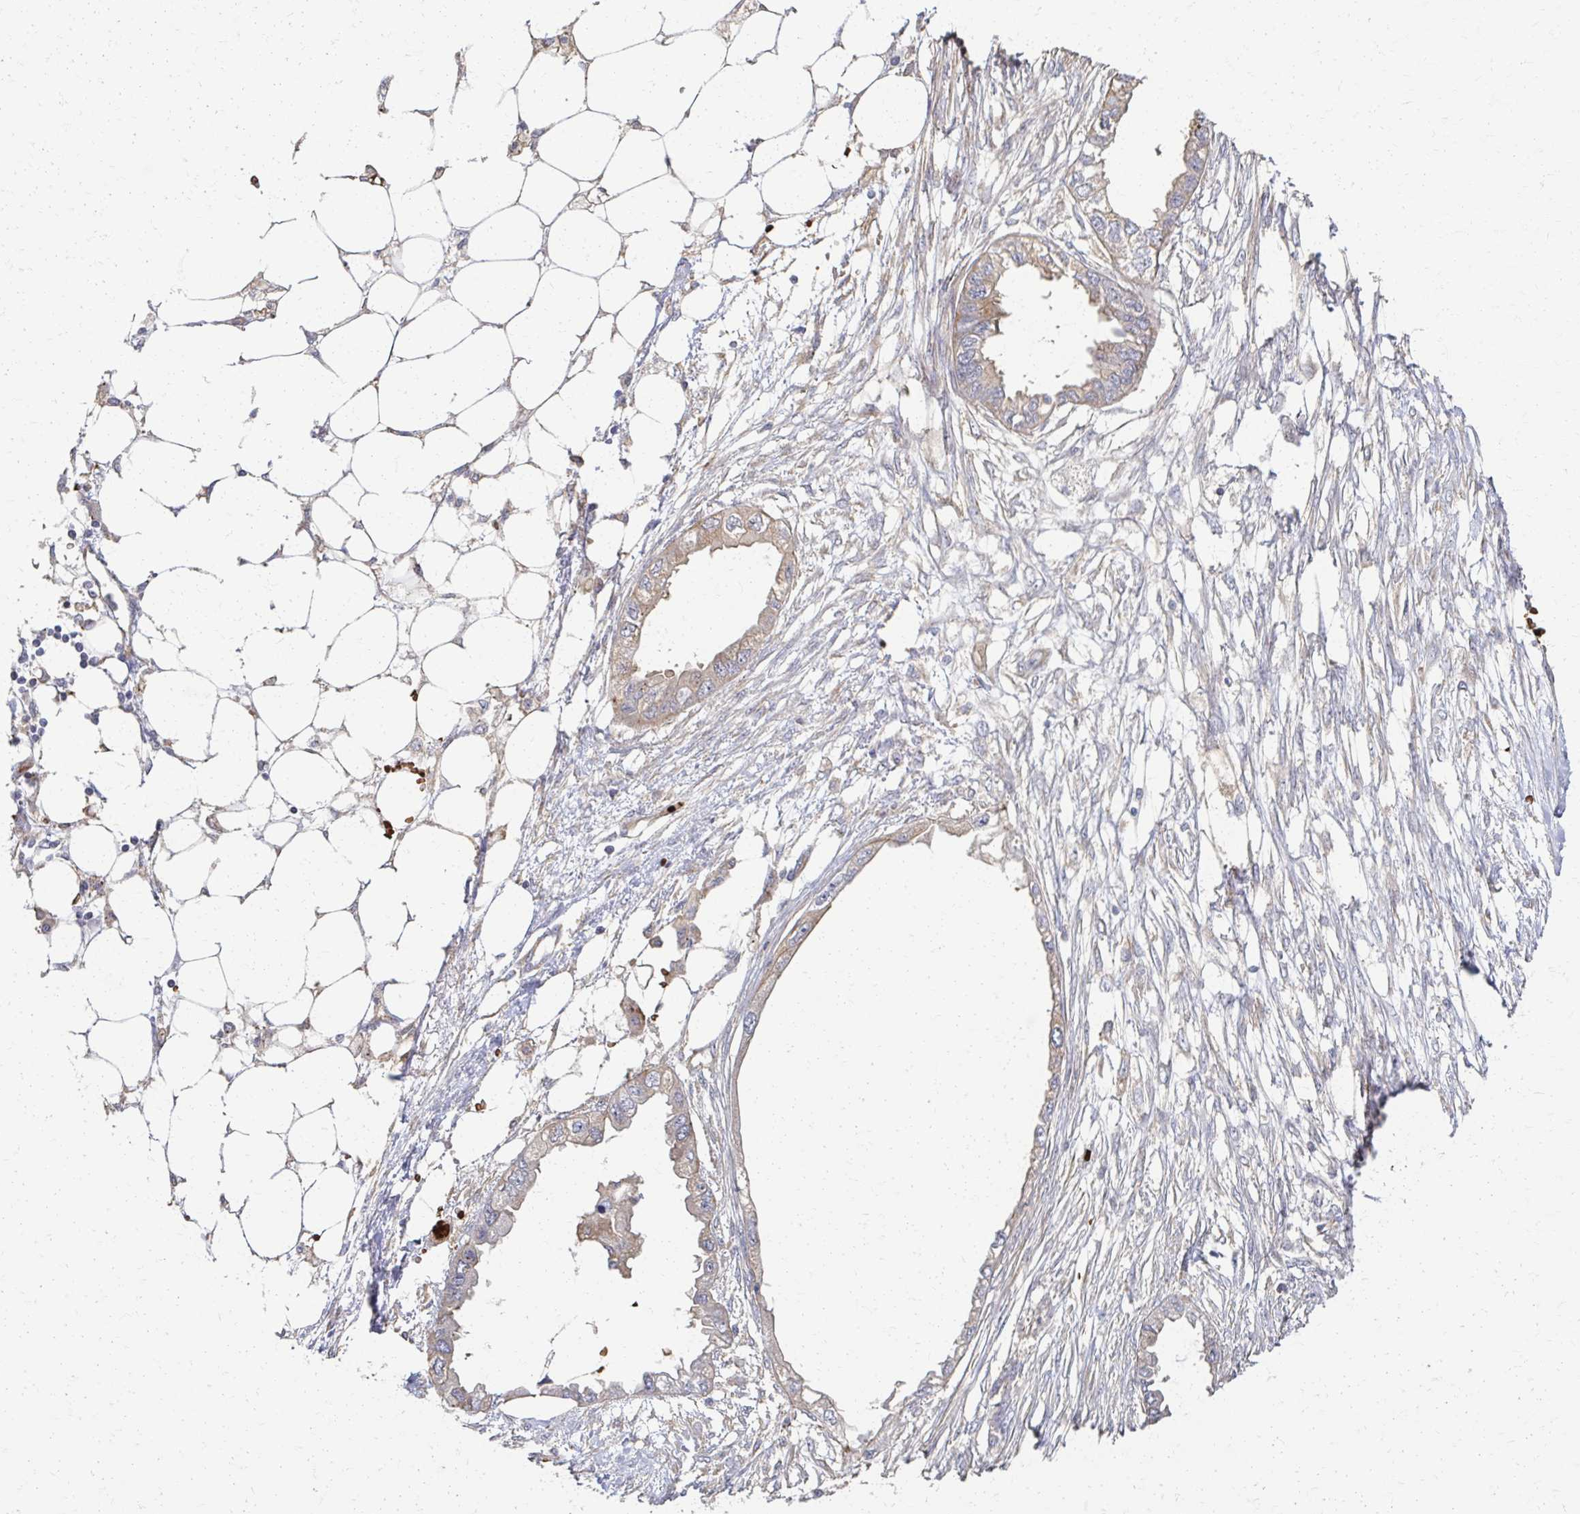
{"staining": {"intensity": "weak", "quantity": ">75%", "location": "cytoplasmic/membranous"}, "tissue": "endometrial cancer", "cell_type": "Tumor cells", "image_type": "cancer", "snomed": [{"axis": "morphology", "description": "Adenocarcinoma, NOS"}, {"axis": "morphology", "description": "Adenocarcinoma, metastatic, NOS"}, {"axis": "topography", "description": "Adipose tissue"}, {"axis": "topography", "description": "Endometrium"}], "caption": "The photomicrograph demonstrates a brown stain indicating the presence of a protein in the cytoplasmic/membranous of tumor cells in endometrial adenocarcinoma. Using DAB (brown) and hematoxylin (blue) stains, captured at high magnification using brightfield microscopy.", "gene": "SKA2", "patient": {"sex": "female", "age": 67}}